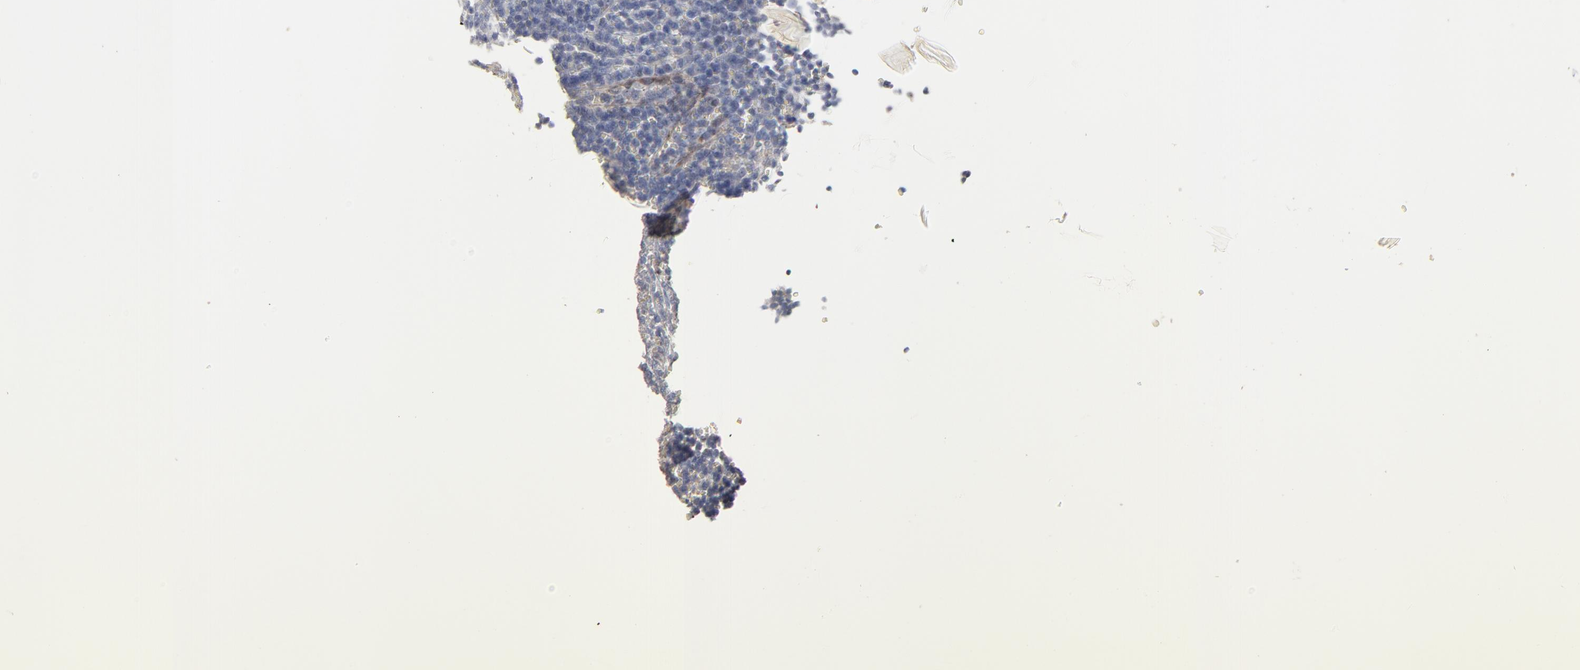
{"staining": {"intensity": "negative", "quantity": "none", "location": "none"}, "tissue": "lymphoma", "cell_type": "Tumor cells", "image_type": "cancer", "snomed": [{"axis": "morphology", "description": "Malignant lymphoma, non-Hodgkin's type, Low grade"}, {"axis": "topography", "description": "Spleen"}], "caption": "This is an immunohistochemistry (IHC) histopathology image of human malignant lymphoma, non-Hodgkin's type (low-grade). There is no expression in tumor cells.", "gene": "FANCB", "patient": {"sex": "male", "age": 80}}